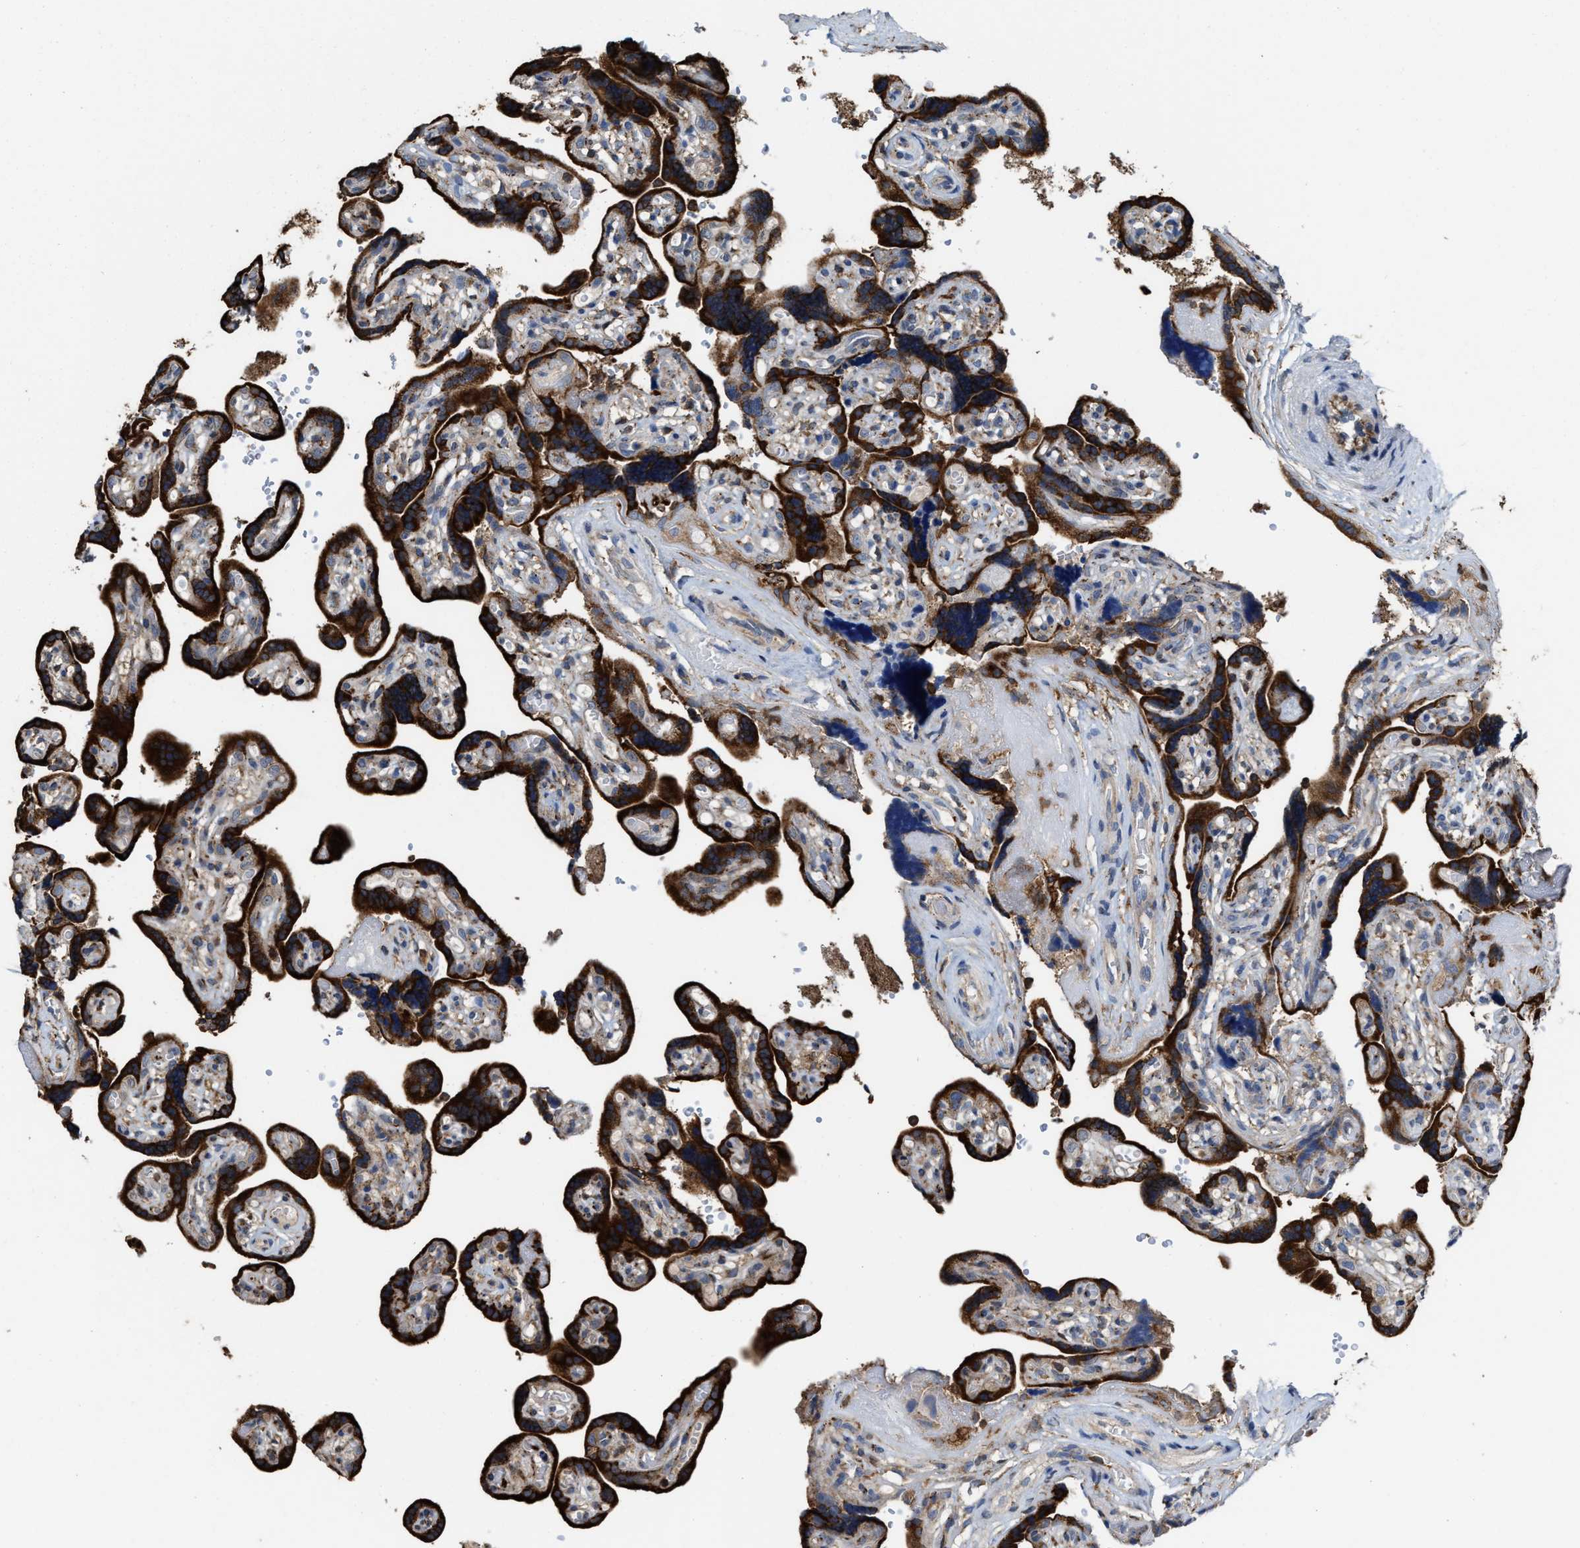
{"staining": {"intensity": "strong", "quantity": ">75%", "location": "cytoplasmic/membranous"}, "tissue": "placenta", "cell_type": "Trophoblastic cells", "image_type": "normal", "snomed": [{"axis": "morphology", "description": "Normal tissue, NOS"}, {"axis": "topography", "description": "Placenta"}], "caption": "Immunohistochemical staining of unremarkable placenta reveals strong cytoplasmic/membranous protein staining in about >75% of trophoblastic cells. The staining was performed using DAB (3,3'-diaminobenzidine), with brown indicating positive protein expression. Nuclei are stained blue with hematoxylin.", "gene": "FGD3", "patient": {"sex": "female", "age": 30}}